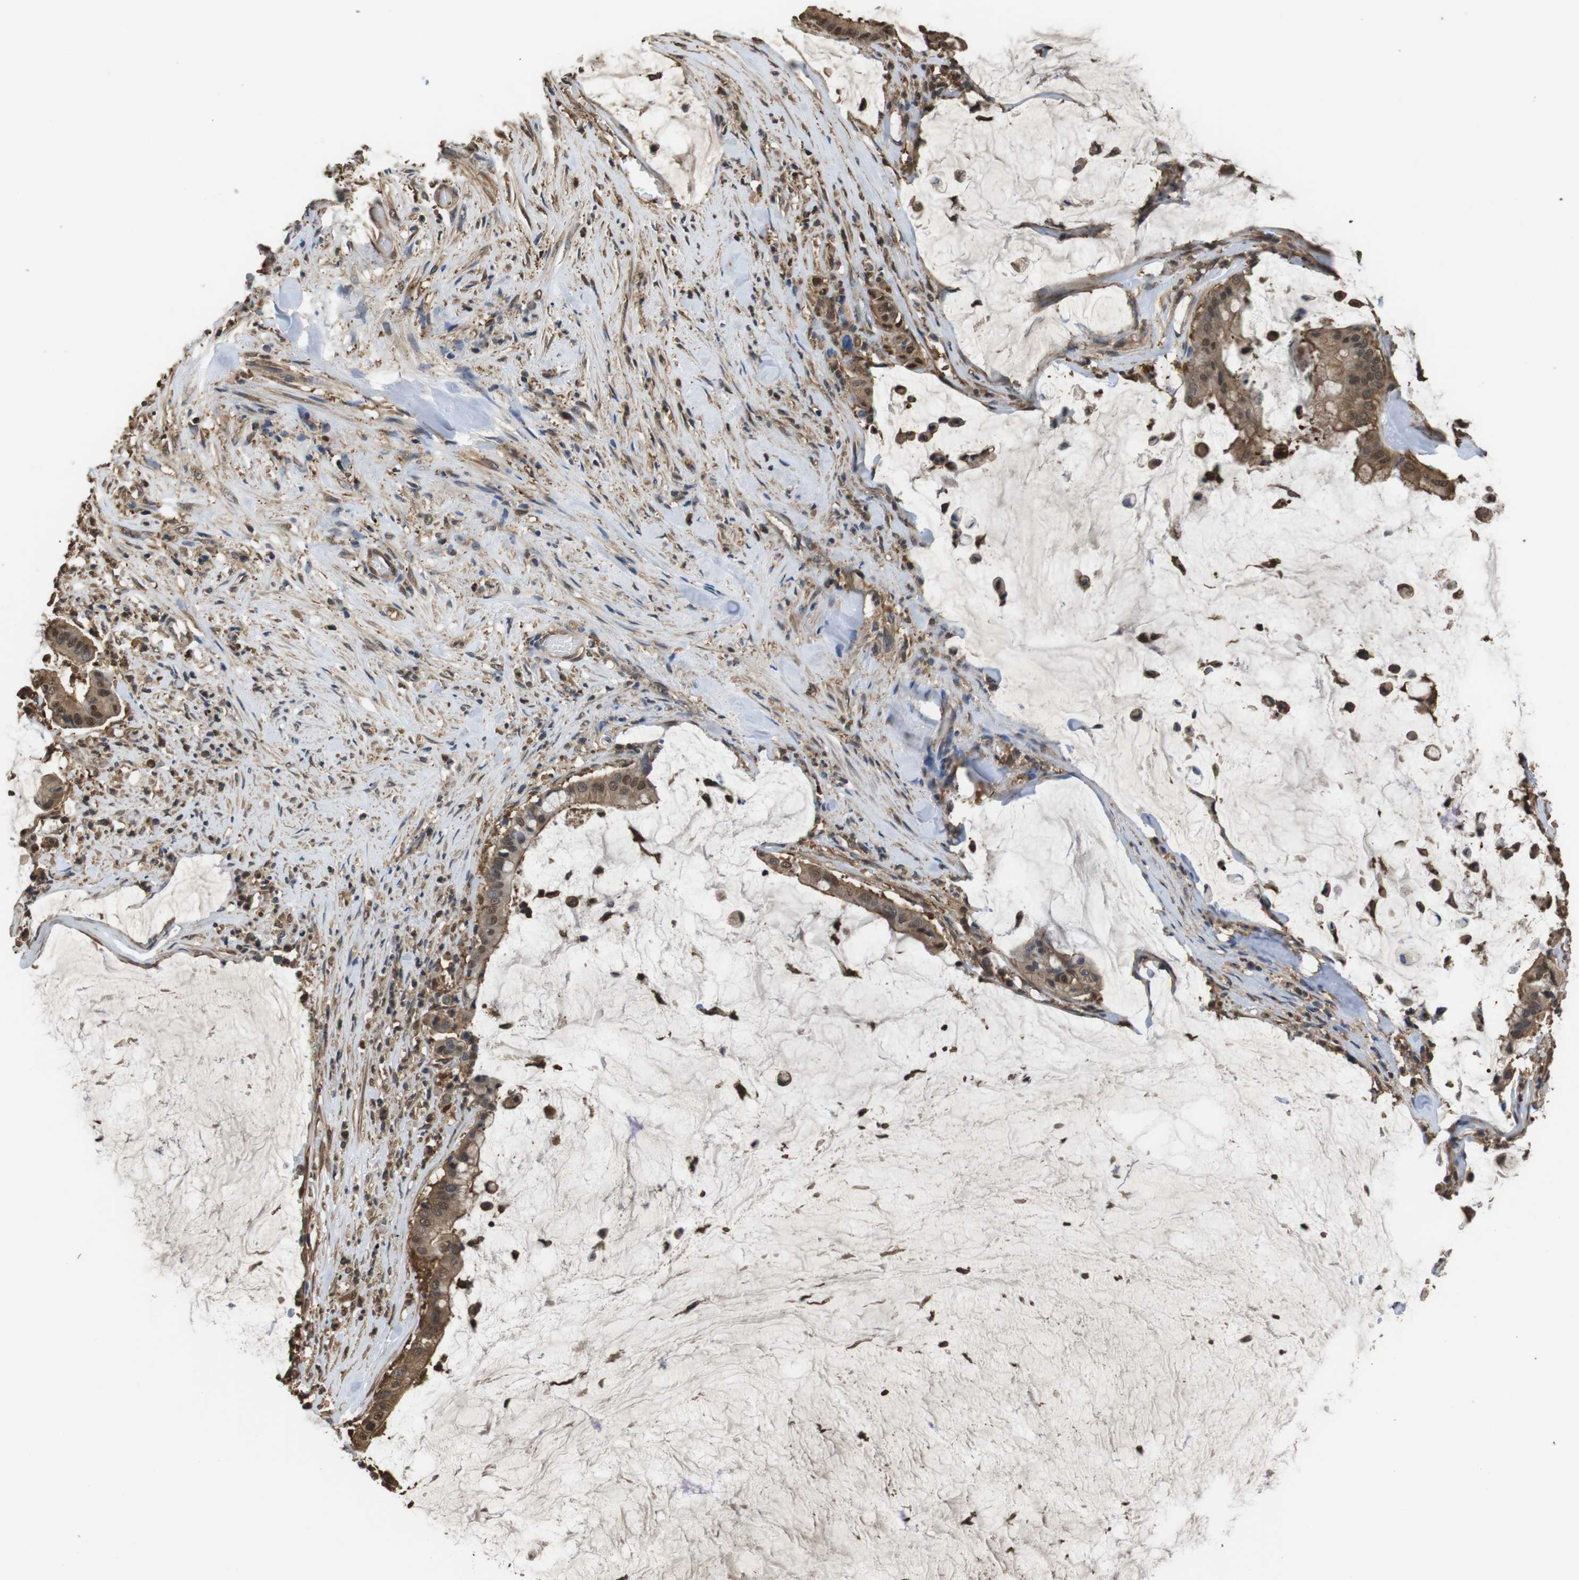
{"staining": {"intensity": "moderate", "quantity": ">75%", "location": "cytoplasmic/membranous,nuclear"}, "tissue": "pancreatic cancer", "cell_type": "Tumor cells", "image_type": "cancer", "snomed": [{"axis": "morphology", "description": "Adenocarcinoma, NOS"}, {"axis": "topography", "description": "Pancreas"}], "caption": "Tumor cells display medium levels of moderate cytoplasmic/membranous and nuclear positivity in approximately >75% of cells in human adenocarcinoma (pancreatic). Immunohistochemistry stains the protein of interest in brown and the nuclei are stained blue.", "gene": "LDHA", "patient": {"sex": "male", "age": 41}}